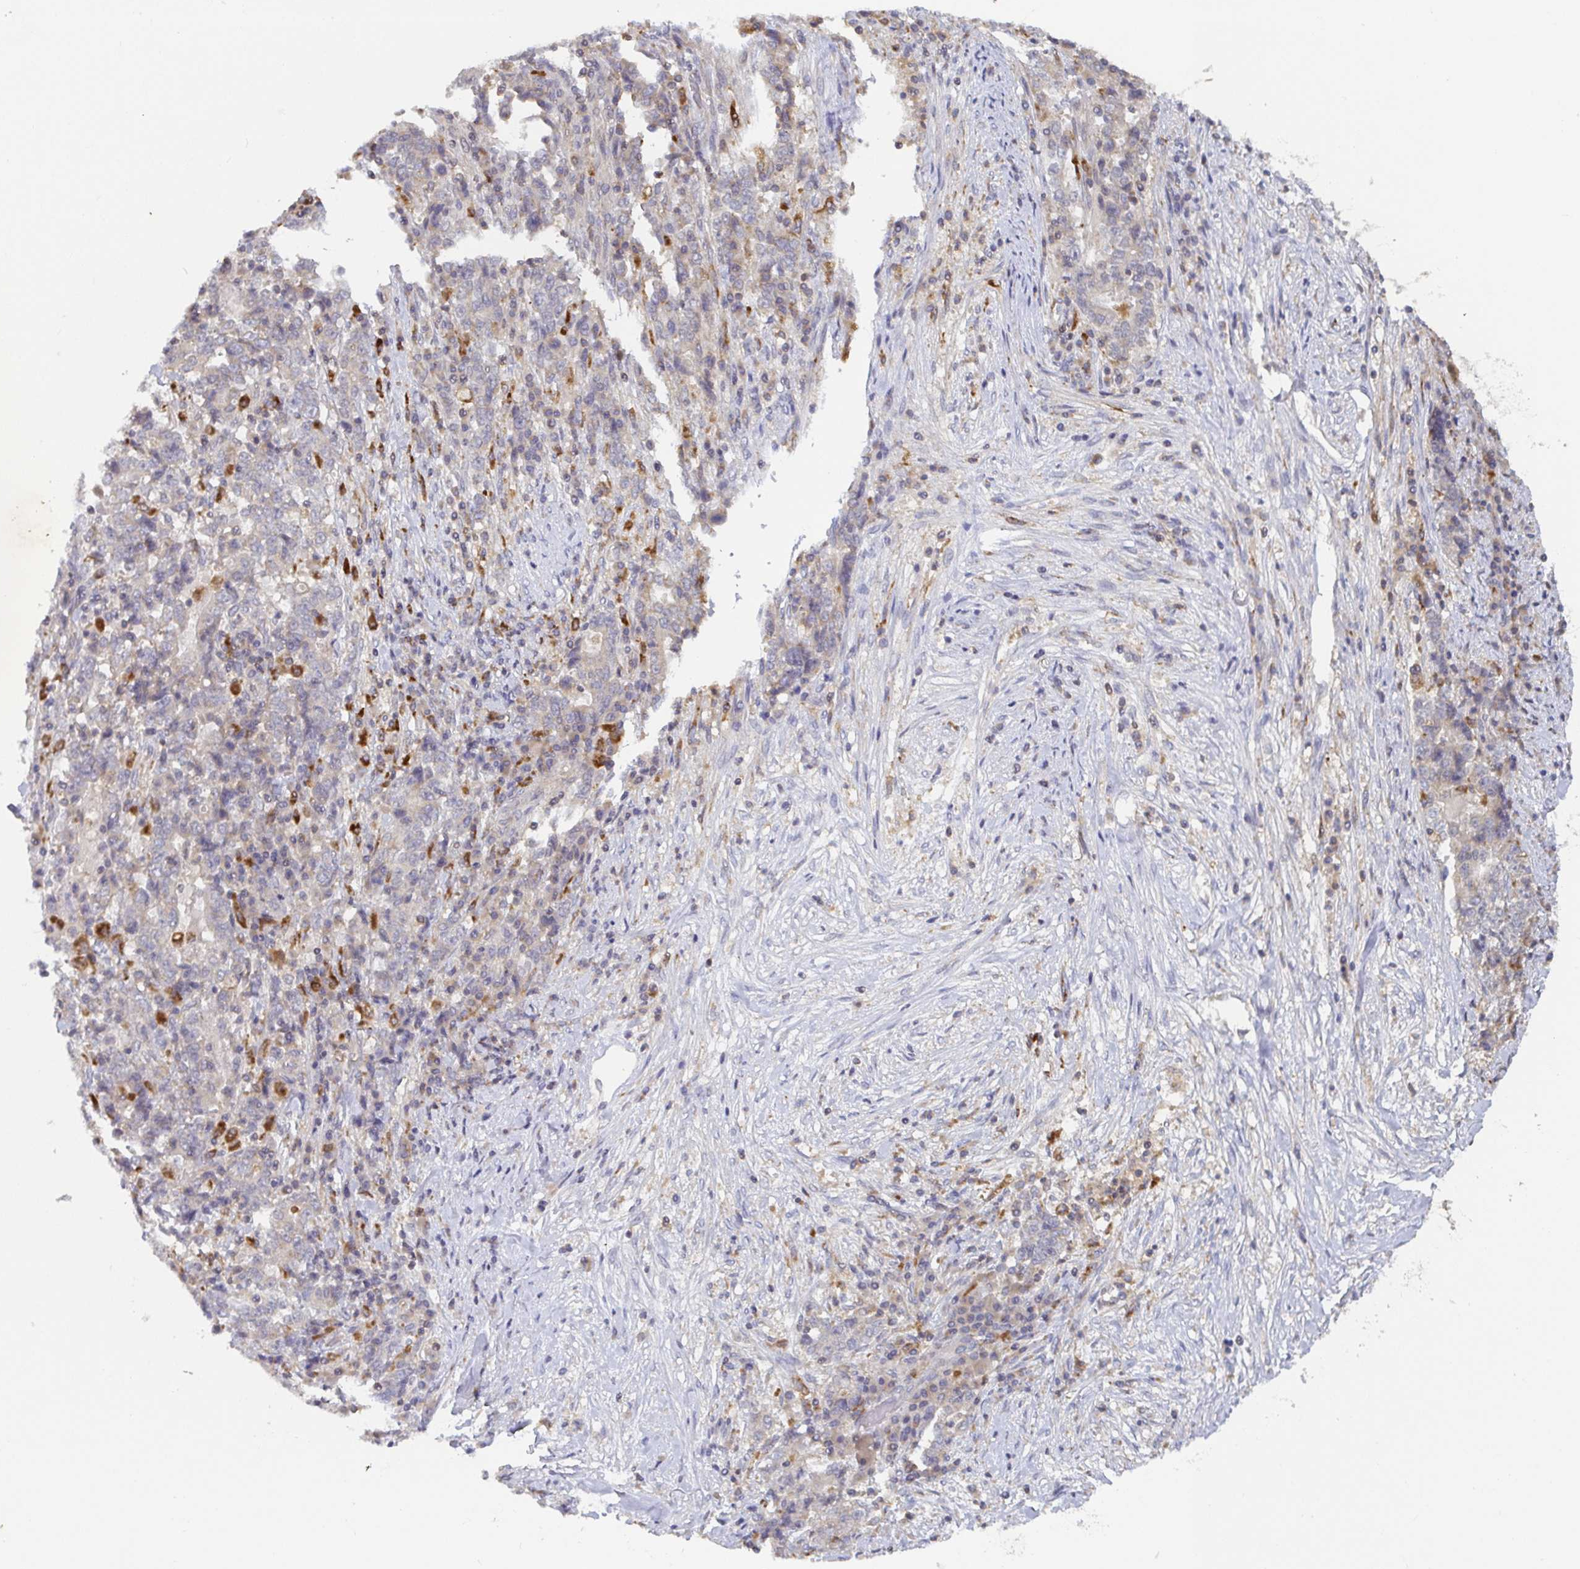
{"staining": {"intensity": "negative", "quantity": "none", "location": "none"}, "tissue": "stomach cancer", "cell_type": "Tumor cells", "image_type": "cancer", "snomed": [{"axis": "morphology", "description": "Normal tissue, NOS"}, {"axis": "morphology", "description": "Adenocarcinoma, NOS"}, {"axis": "topography", "description": "Stomach, upper"}, {"axis": "topography", "description": "Stomach"}], "caption": "DAB (3,3'-diaminobenzidine) immunohistochemical staining of stomach adenocarcinoma shows no significant positivity in tumor cells.", "gene": "CDH18", "patient": {"sex": "male", "age": 59}}